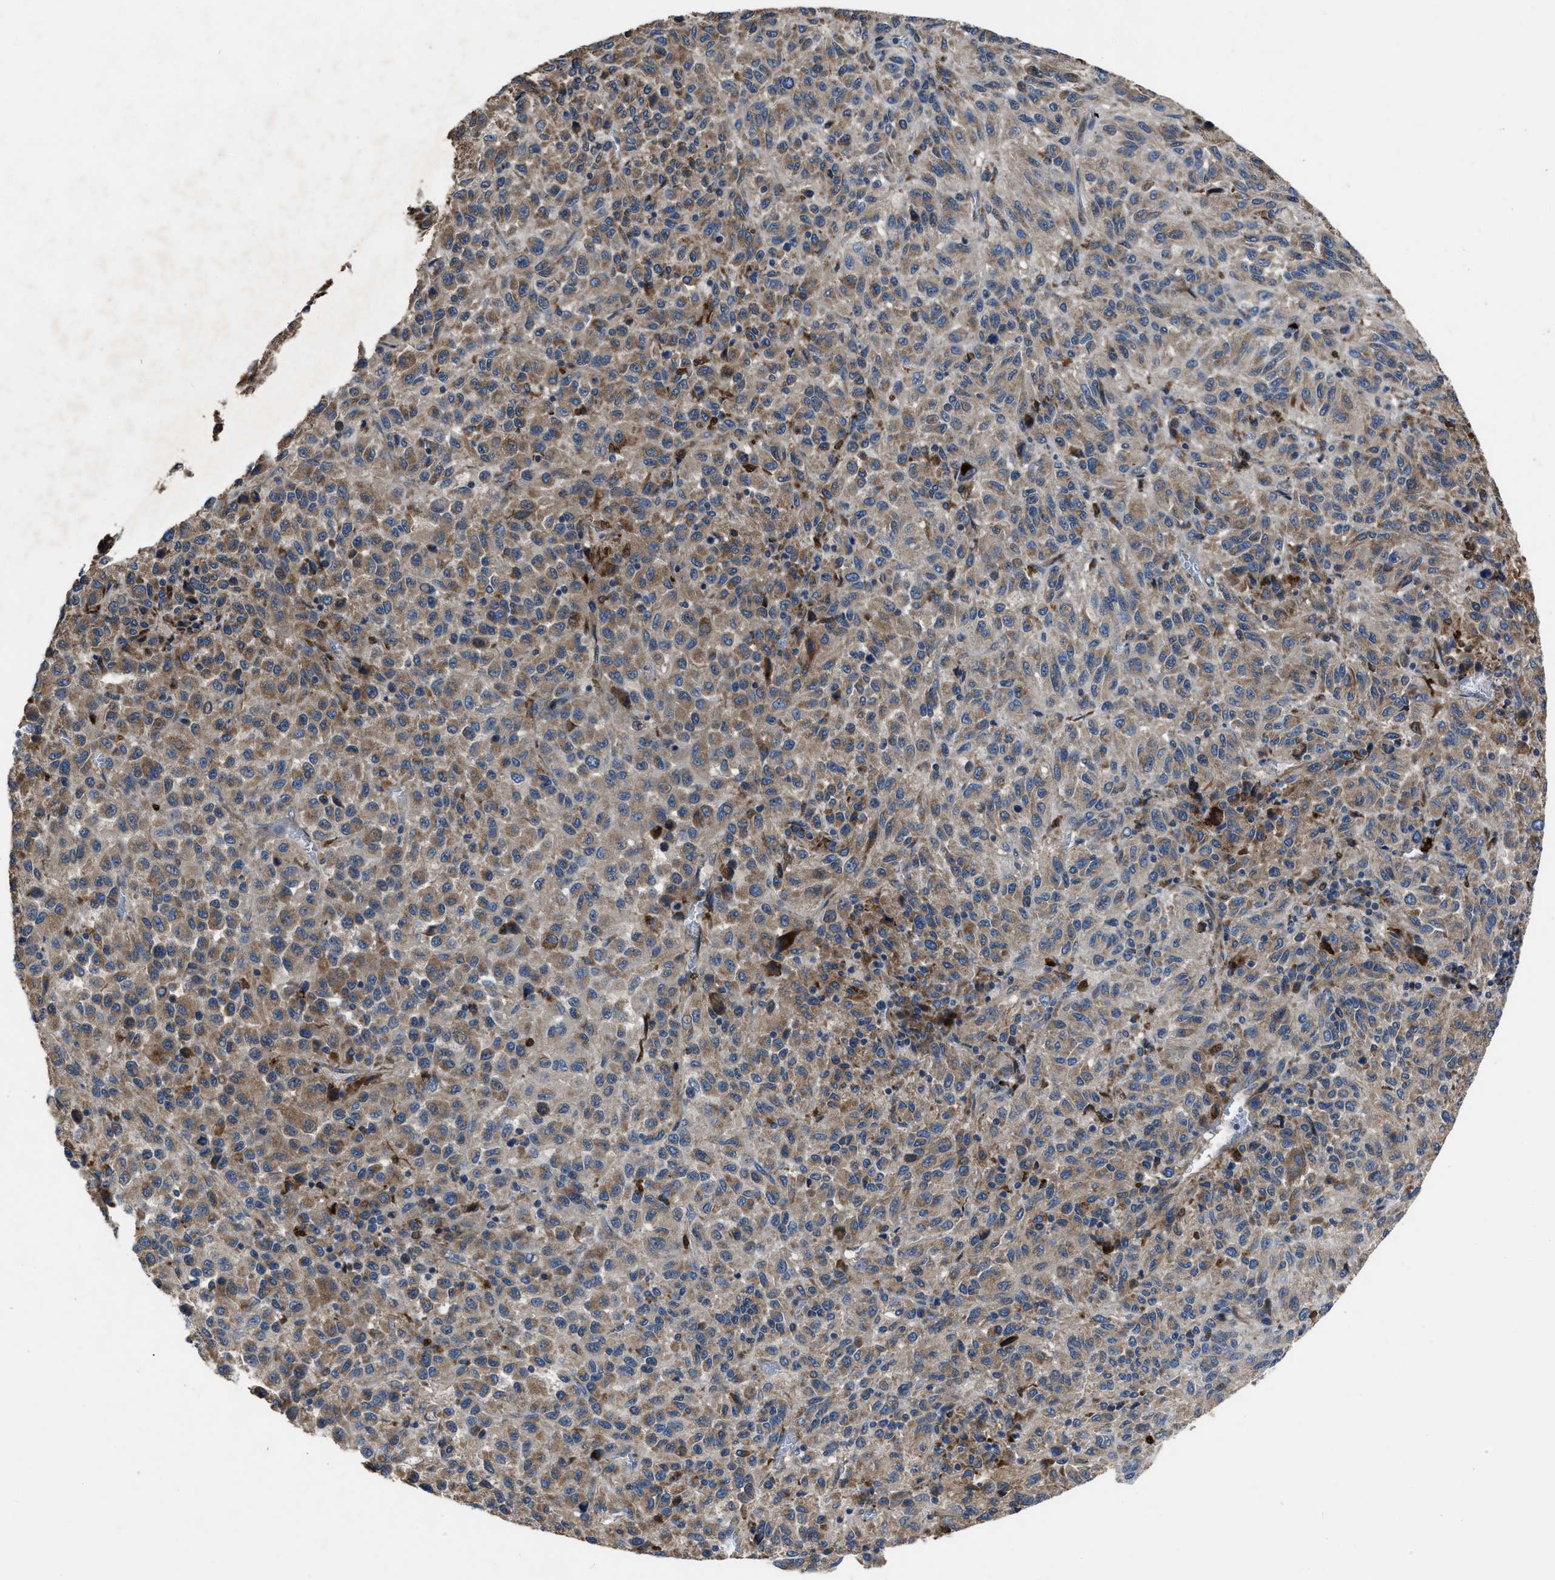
{"staining": {"intensity": "moderate", "quantity": ">75%", "location": "cytoplasmic/membranous"}, "tissue": "melanoma", "cell_type": "Tumor cells", "image_type": "cancer", "snomed": [{"axis": "morphology", "description": "Malignant melanoma, Metastatic site"}, {"axis": "topography", "description": "Lung"}], "caption": "A micrograph of human malignant melanoma (metastatic site) stained for a protein demonstrates moderate cytoplasmic/membranous brown staining in tumor cells.", "gene": "ANGPT1", "patient": {"sex": "male", "age": 64}}